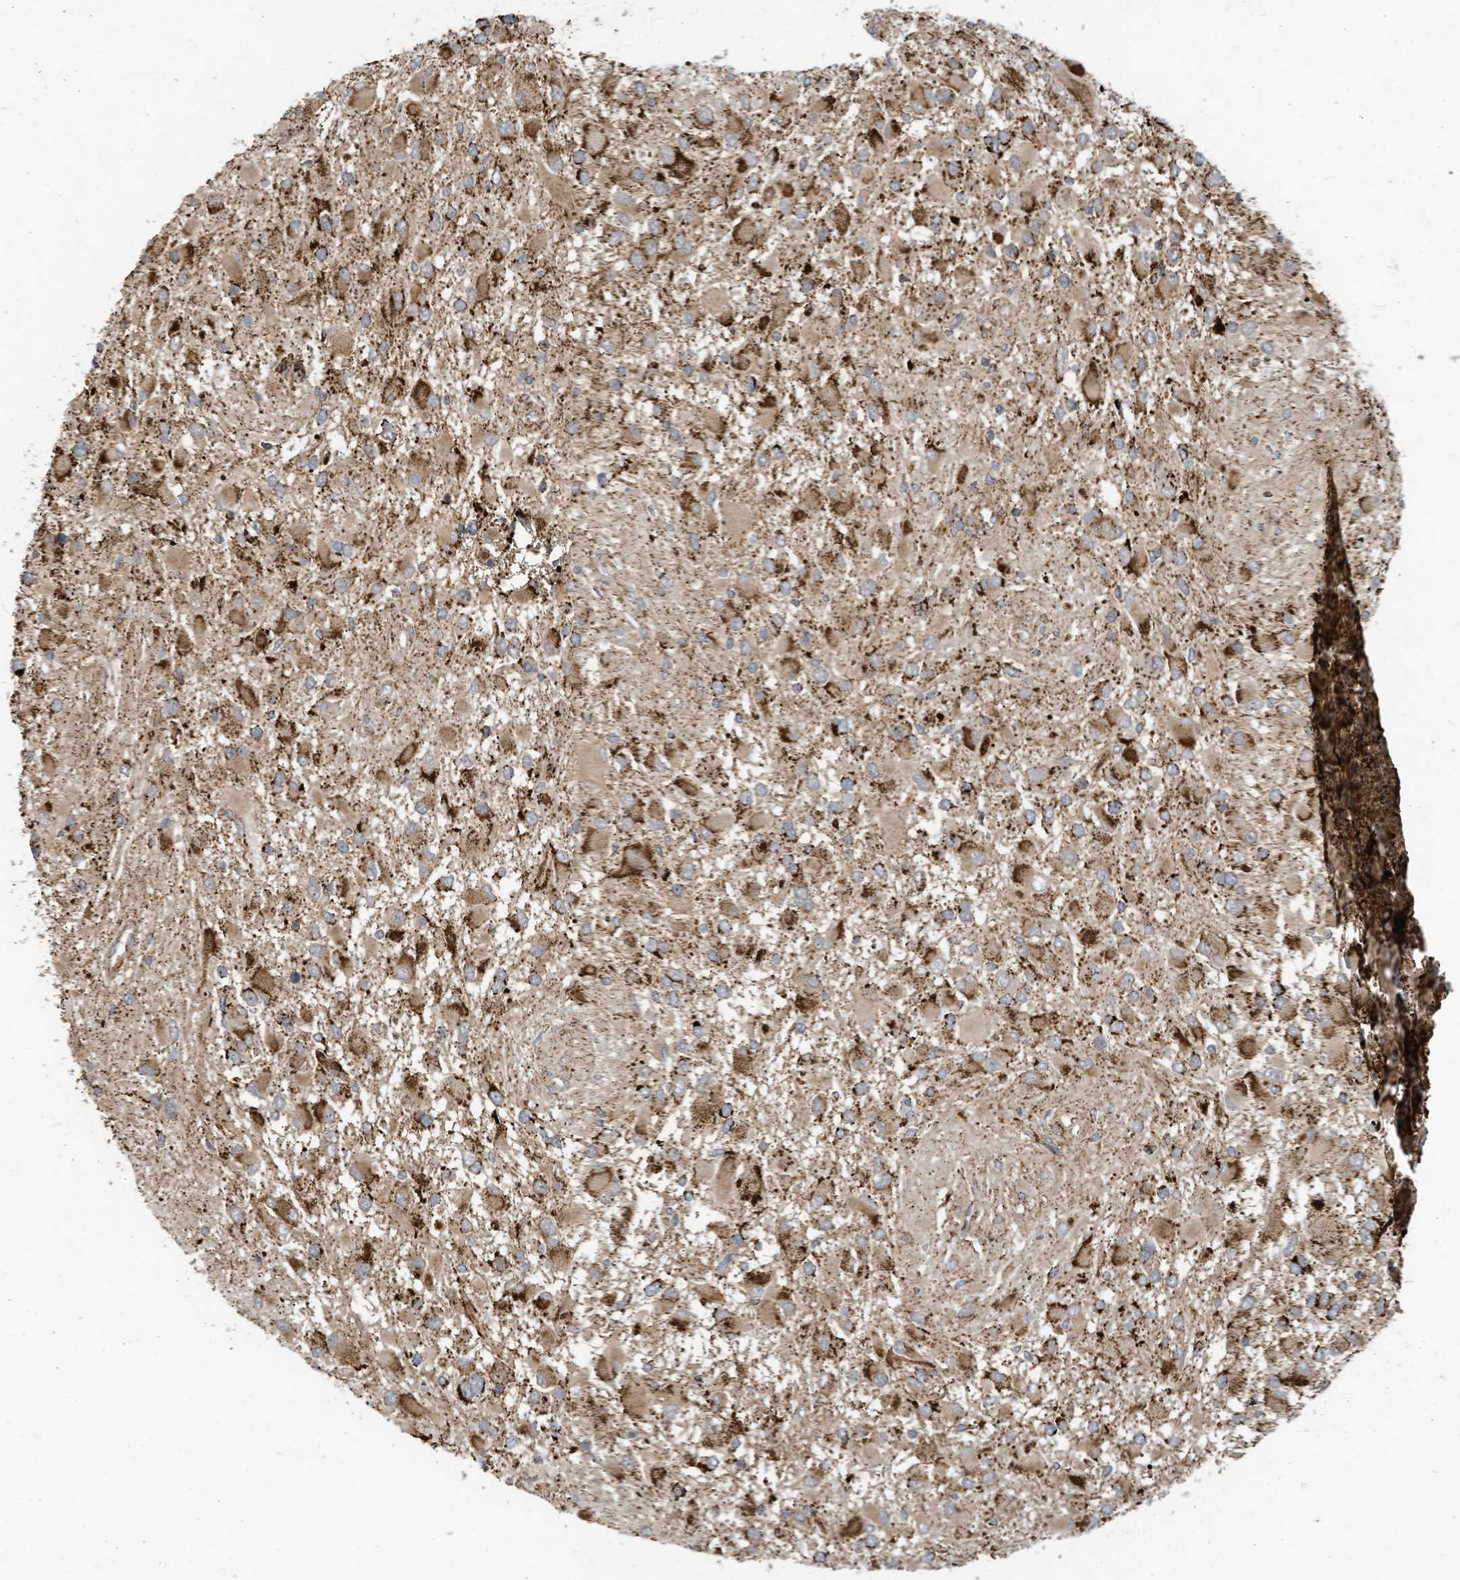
{"staining": {"intensity": "moderate", "quantity": ">75%", "location": "cytoplasmic/membranous"}, "tissue": "glioma", "cell_type": "Tumor cells", "image_type": "cancer", "snomed": [{"axis": "morphology", "description": "Glioma, malignant, High grade"}, {"axis": "topography", "description": "Brain"}], "caption": "Human glioma stained with a brown dye reveals moderate cytoplasmic/membranous positive positivity in approximately >75% of tumor cells.", "gene": "COX10", "patient": {"sex": "male", "age": 53}}